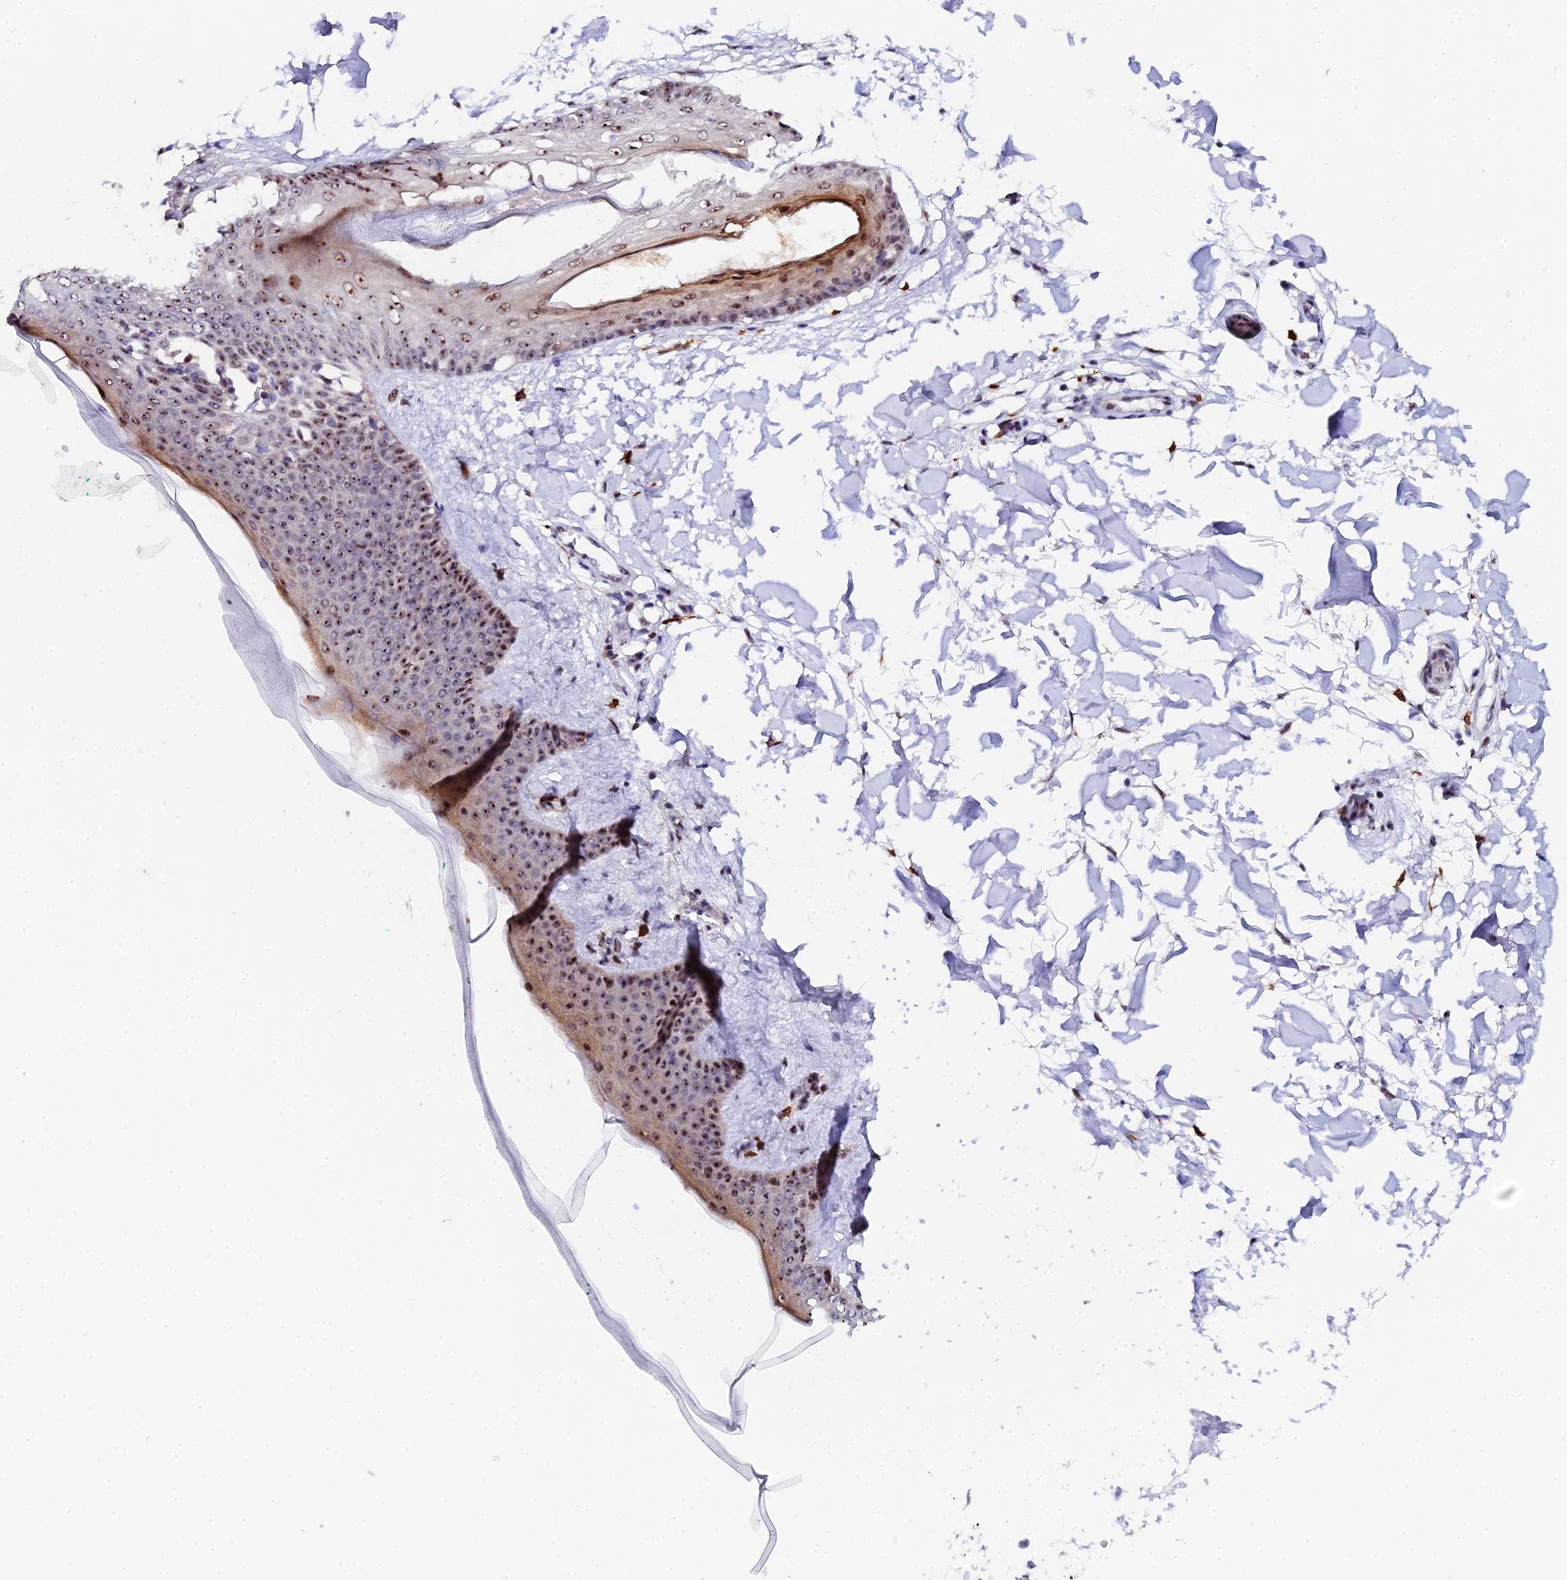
{"staining": {"intensity": "strong", "quantity": ">75%", "location": "nuclear"}, "tissue": "skin", "cell_type": "Fibroblasts", "image_type": "normal", "snomed": [{"axis": "morphology", "description": "Normal tissue, NOS"}, {"axis": "topography", "description": "Skin"}], "caption": "Protein staining of unremarkable skin shows strong nuclear positivity in about >75% of fibroblasts. Nuclei are stained in blue.", "gene": "TIFA", "patient": {"sex": "female", "age": 34}}